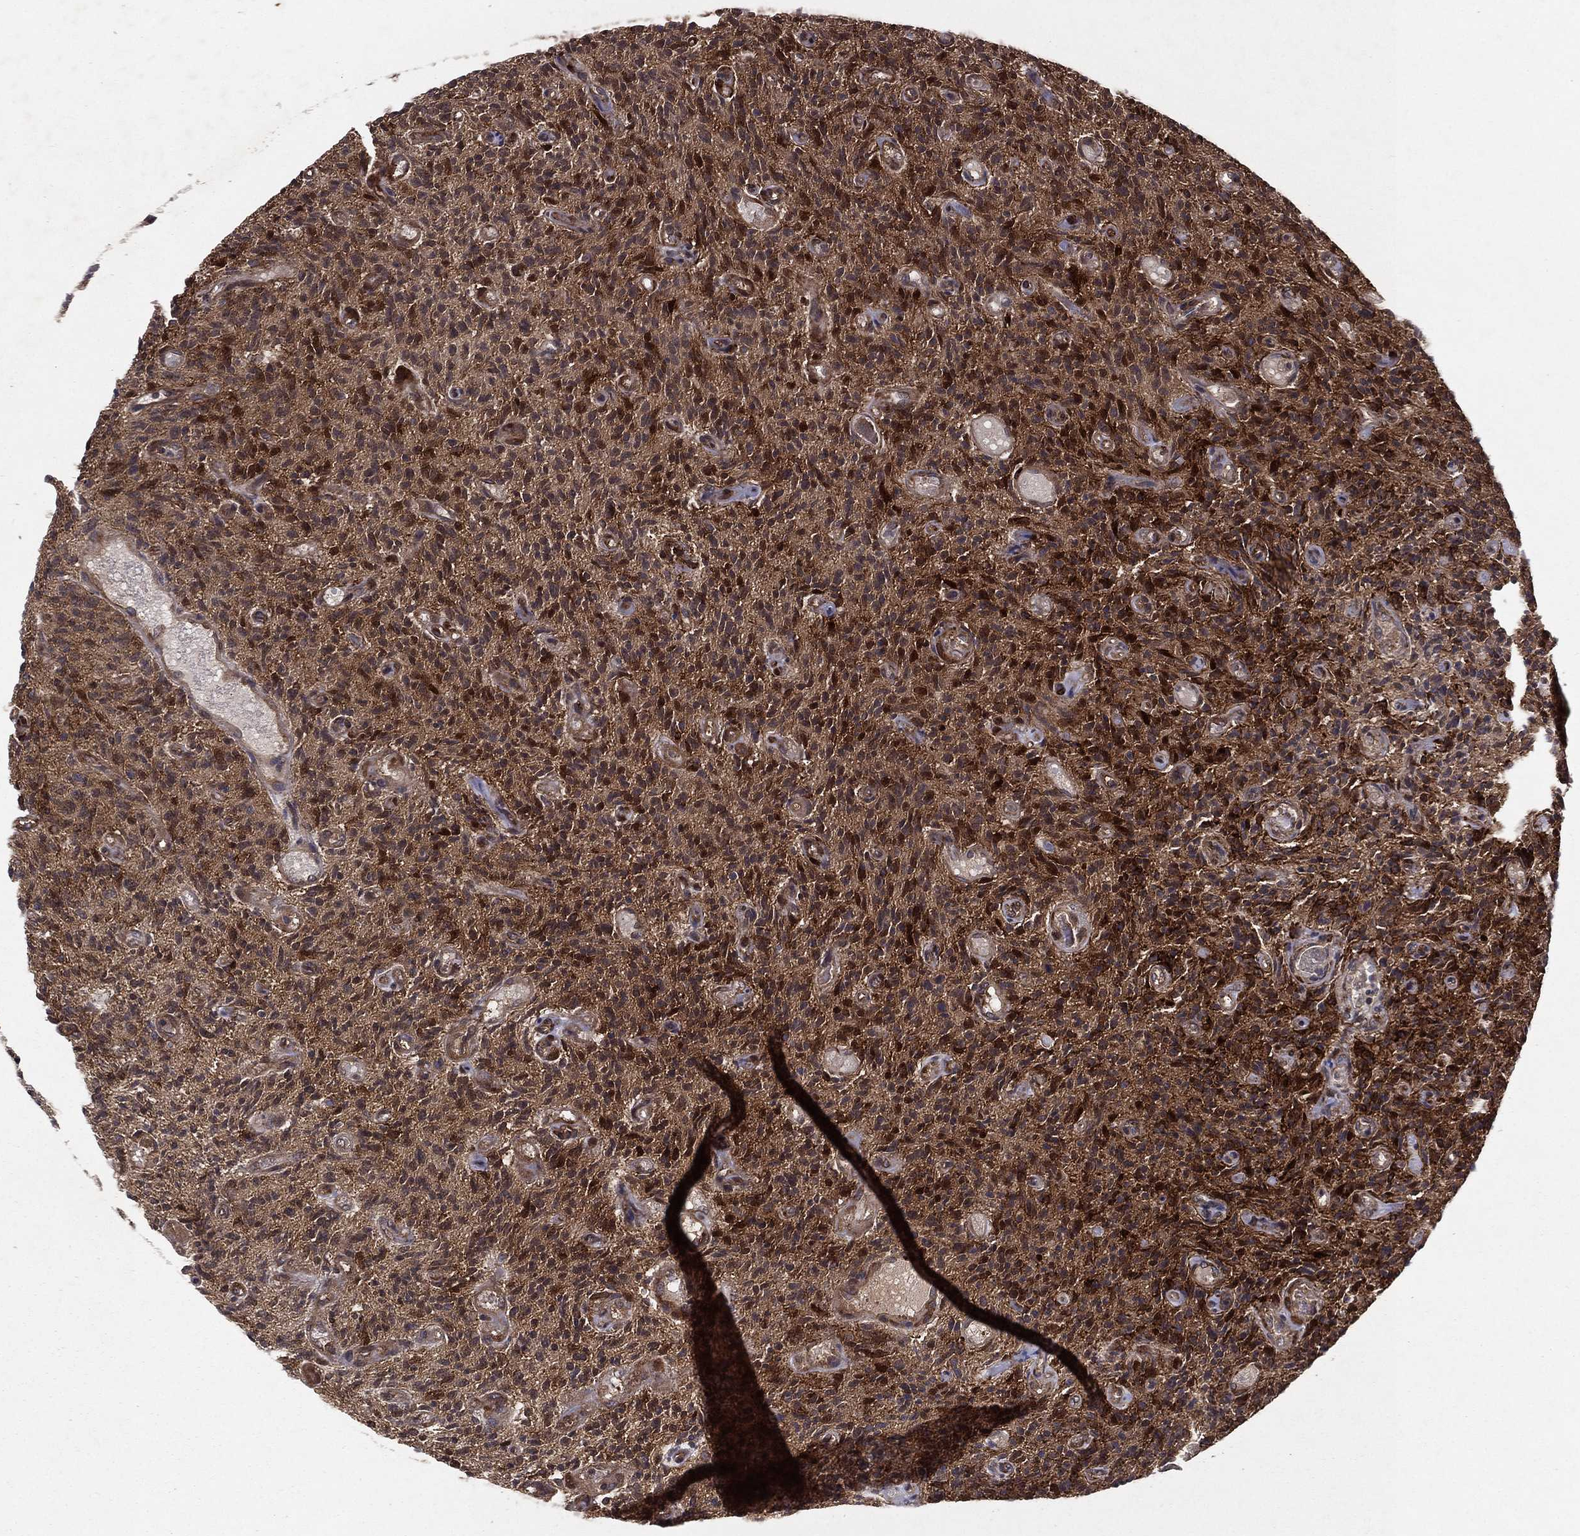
{"staining": {"intensity": "strong", "quantity": ">75%", "location": "cytoplasmic/membranous"}, "tissue": "glioma", "cell_type": "Tumor cells", "image_type": "cancer", "snomed": [{"axis": "morphology", "description": "Glioma, malignant, High grade"}, {"axis": "topography", "description": "Brain"}], "caption": "Malignant glioma (high-grade) stained with a protein marker shows strong staining in tumor cells.", "gene": "CERS2", "patient": {"sex": "male", "age": 64}}